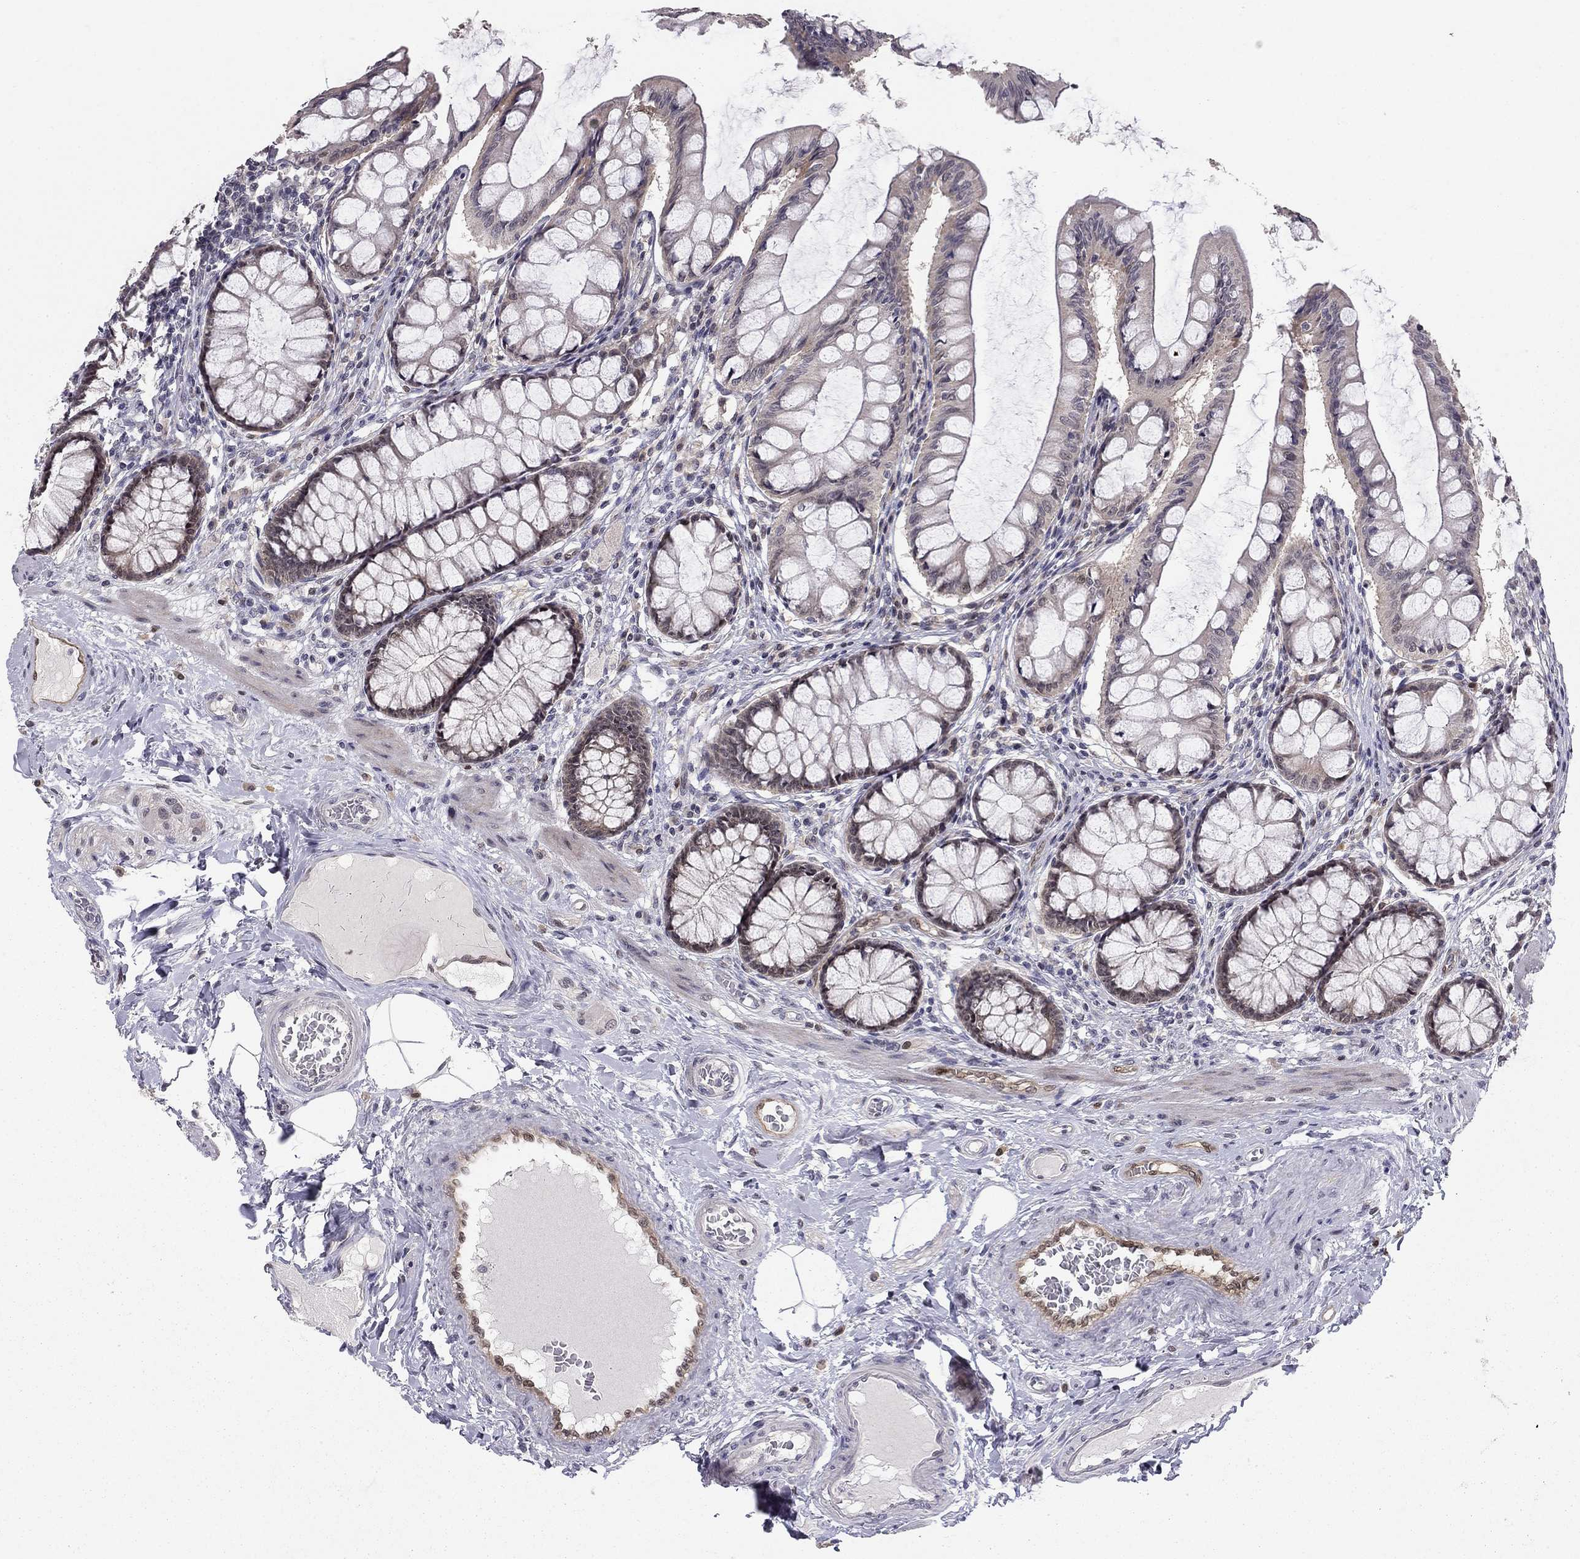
{"staining": {"intensity": "negative", "quantity": "none", "location": "none"}, "tissue": "colon", "cell_type": "Endothelial cells", "image_type": "normal", "snomed": [{"axis": "morphology", "description": "Normal tissue, NOS"}, {"axis": "topography", "description": "Colon"}], "caption": "A high-resolution histopathology image shows immunohistochemistry staining of normal colon, which exhibits no significant staining in endothelial cells. Brightfield microscopy of immunohistochemistry (IHC) stained with DAB (3,3'-diaminobenzidine) (brown) and hematoxylin (blue), captured at high magnification.", "gene": "STXBP6", "patient": {"sex": "female", "age": 65}}